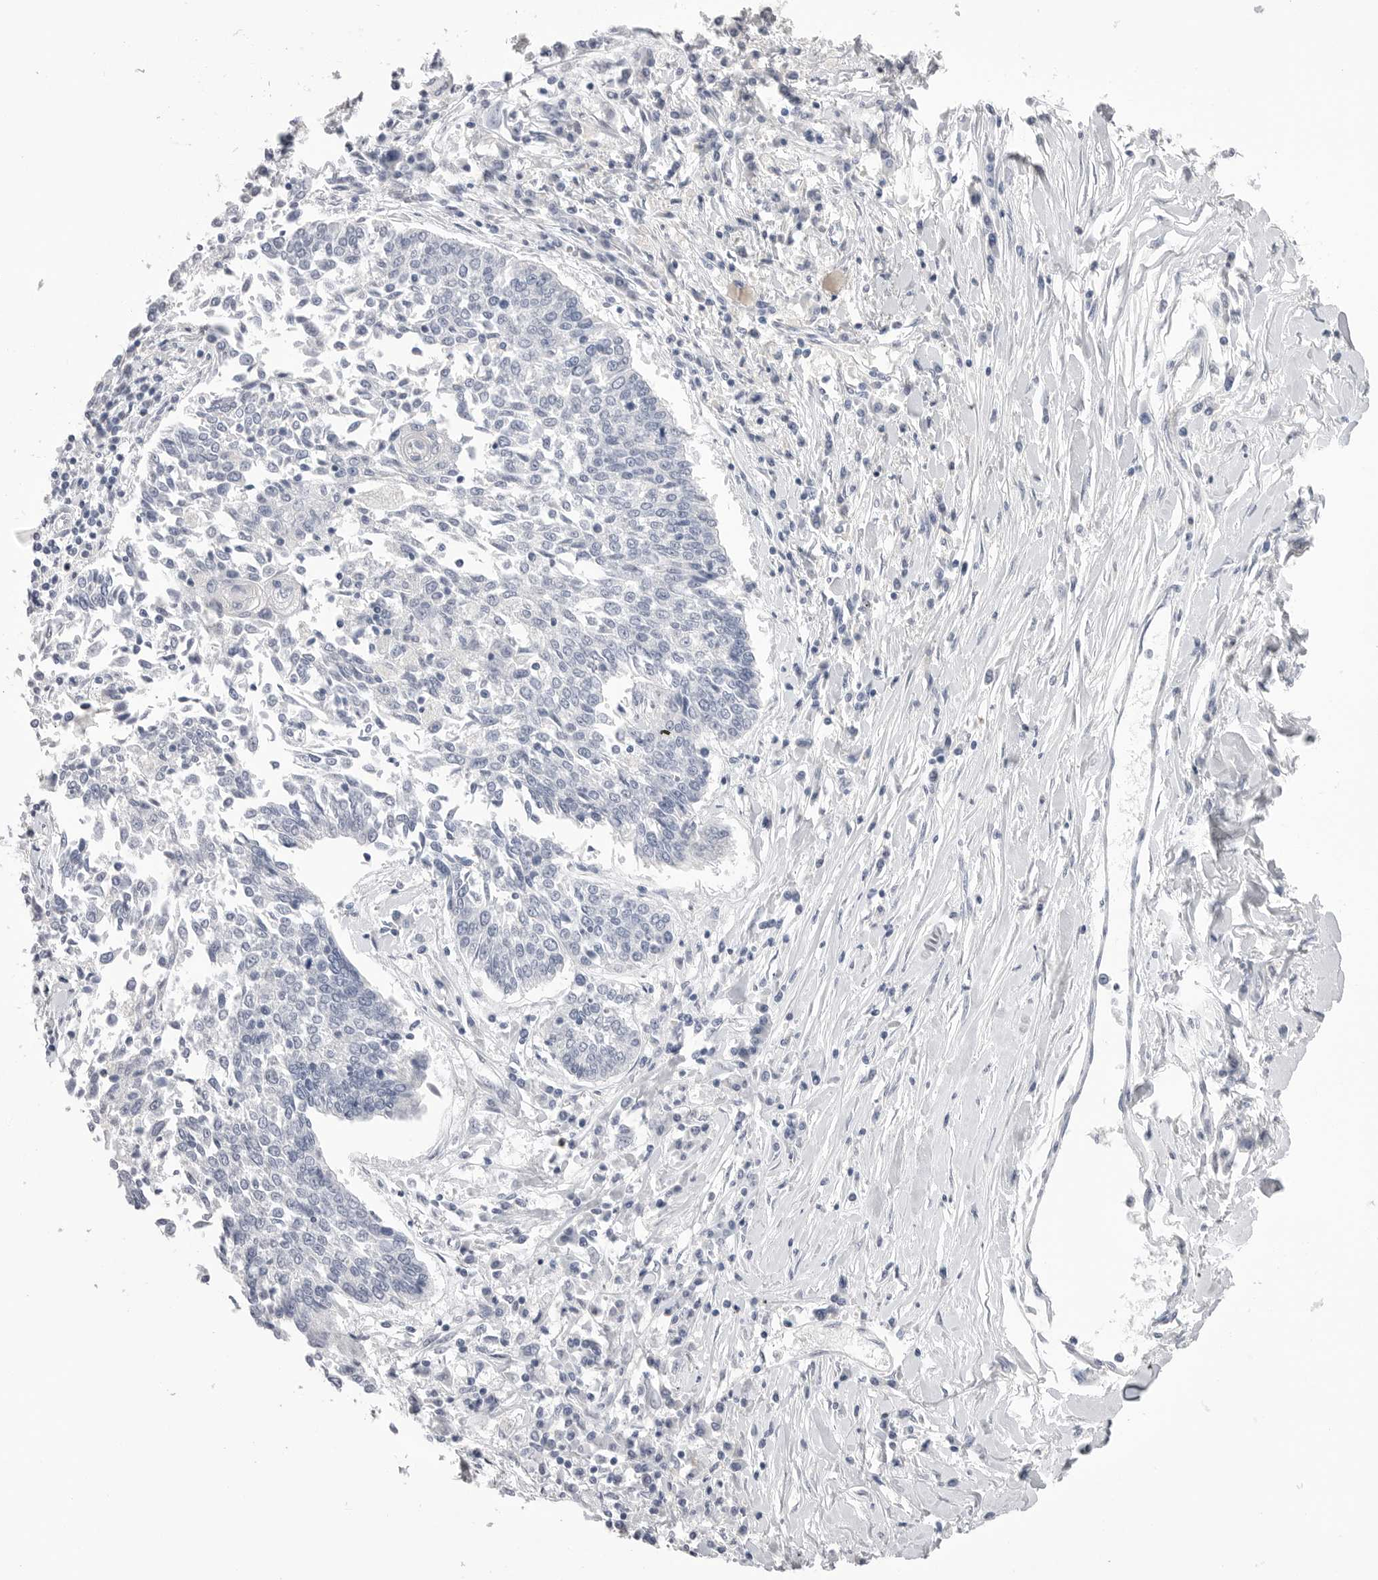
{"staining": {"intensity": "negative", "quantity": "none", "location": "none"}, "tissue": "lung cancer", "cell_type": "Tumor cells", "image_type": "cancer", "snomed": [{"axis": "morphology", "description": "Normal tissue, NOS"}, {"axis": "morphology", "description": "Squamous cell carcinoma, NOS"}, {"axis": "topography", "description": "Cartilage tissue"}, {"axis": "topography", "description": "Bronchus"}, {"axis": "topography", "description": "Lung"}, {"axis": "topography", "description": "Peripheral nerve tissue"}], "caption": "This image is of lung squamous cell carcinoma stained with IHC to label a protein in brown with the nuclei are counter-stained blue. There is no positivity in tumor cells.", "gene": "CPB1", "patient": {"sex": "female", "age": 49}}